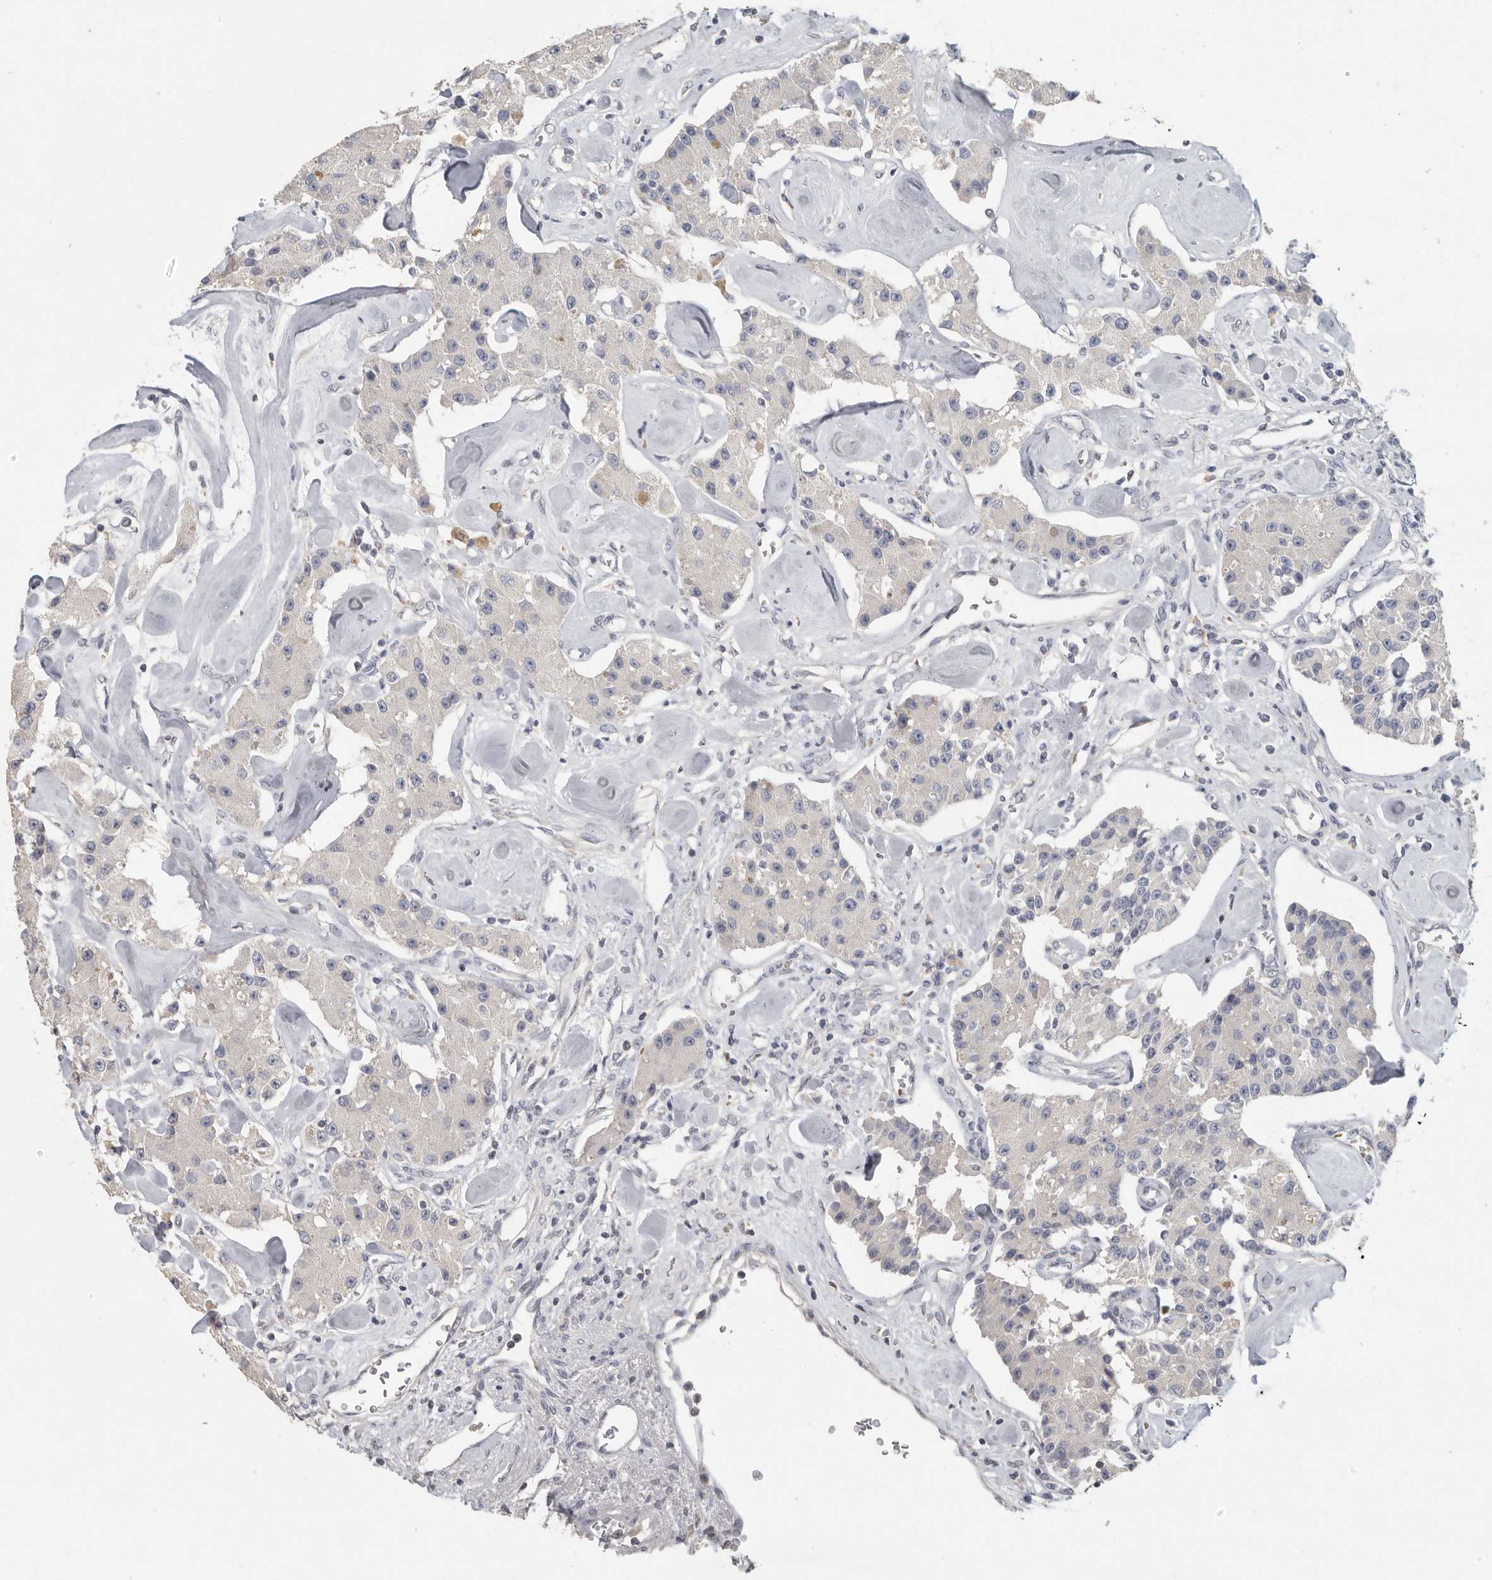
{"staining": {"intensity": "negative", "quantity": "none", "location": "none"}, "tissue": "carcinoid", "cell_type": "Tumor cells", "image_type": "cancer", "snomed": [{"axis": "morphology", "description": "Carcinoid, malignant, NOS"}, {"axis": "topography", "description": "Pancreas"}], "caption": "Carcinoid (malignant) was stained to show a protein in brown. There is no significant positivity in tumor cells. (DAB (3,3'-diaminobenzidine) immunohistochemistry (IHC) with hematoxylin counter stain).", "gene": "DNAJC11", "patient": {"sex": "male", "age": 41}}